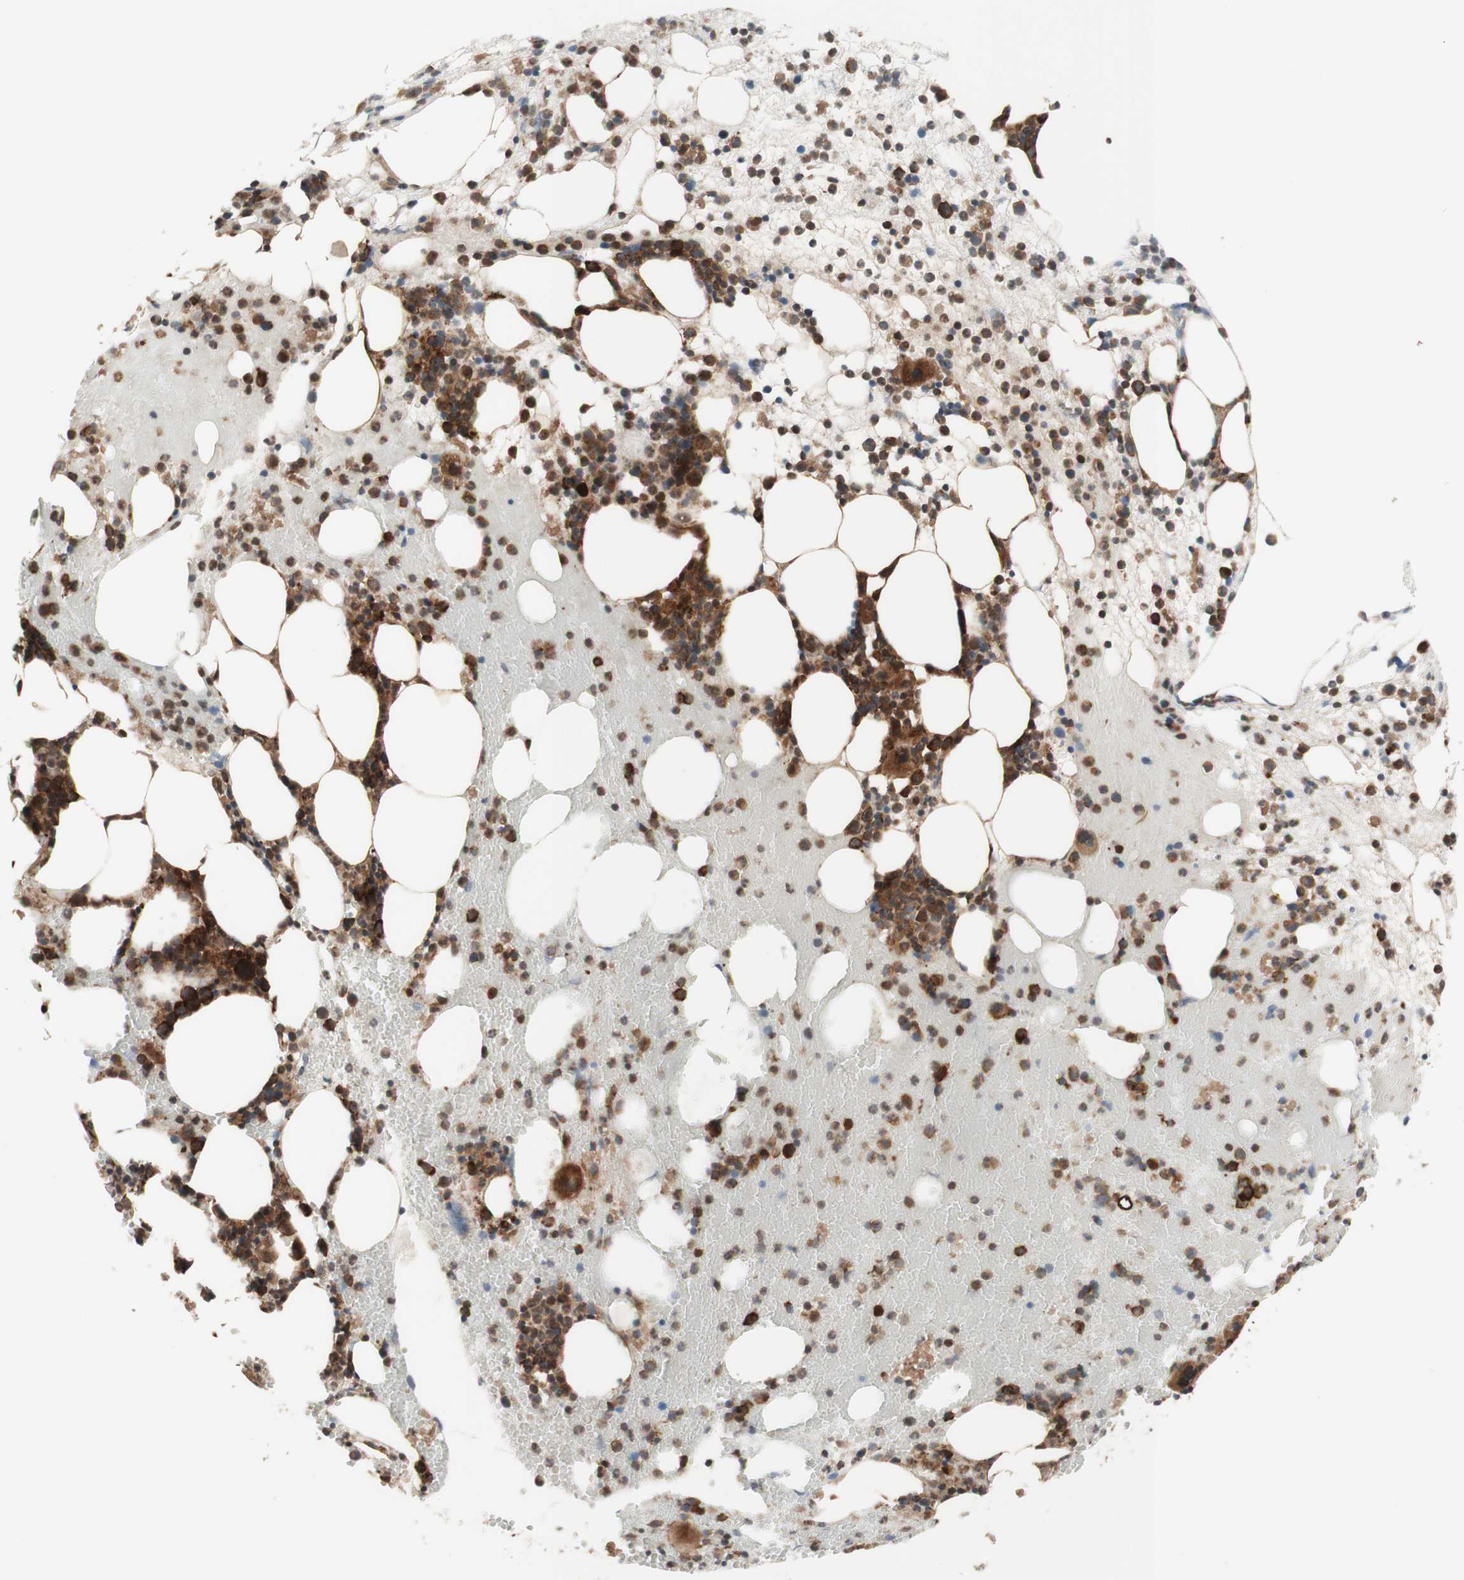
{"staining": {"intensity": "strong", "quantity": ">75%", "location": "cytoplasmic/membranous"}, "tissue": "bone marrow", "cell_type": "Hematopoietic cells", "image_type": "normal", "snomed": [{"axis": "morphology", "description": "Normal tissue, NOS"}, {"axis": "morphology", "description": "Inflammation, NOS"}, {"axis": "topography", "description": "Bone marrow"}], "caption": "Immunohistochemical staining of benign human bone marrow exhibits >75% levels of strong cytoplasmic/membranous protein staining in approximately >75% of hematopoietic cells. The staining was performed using DAB, with brown indicating positive protein expression. Nuclei are stained blue with hematoxylin.", "gene": "CCN4", "patient": {"sex": "female", "age": 79}}